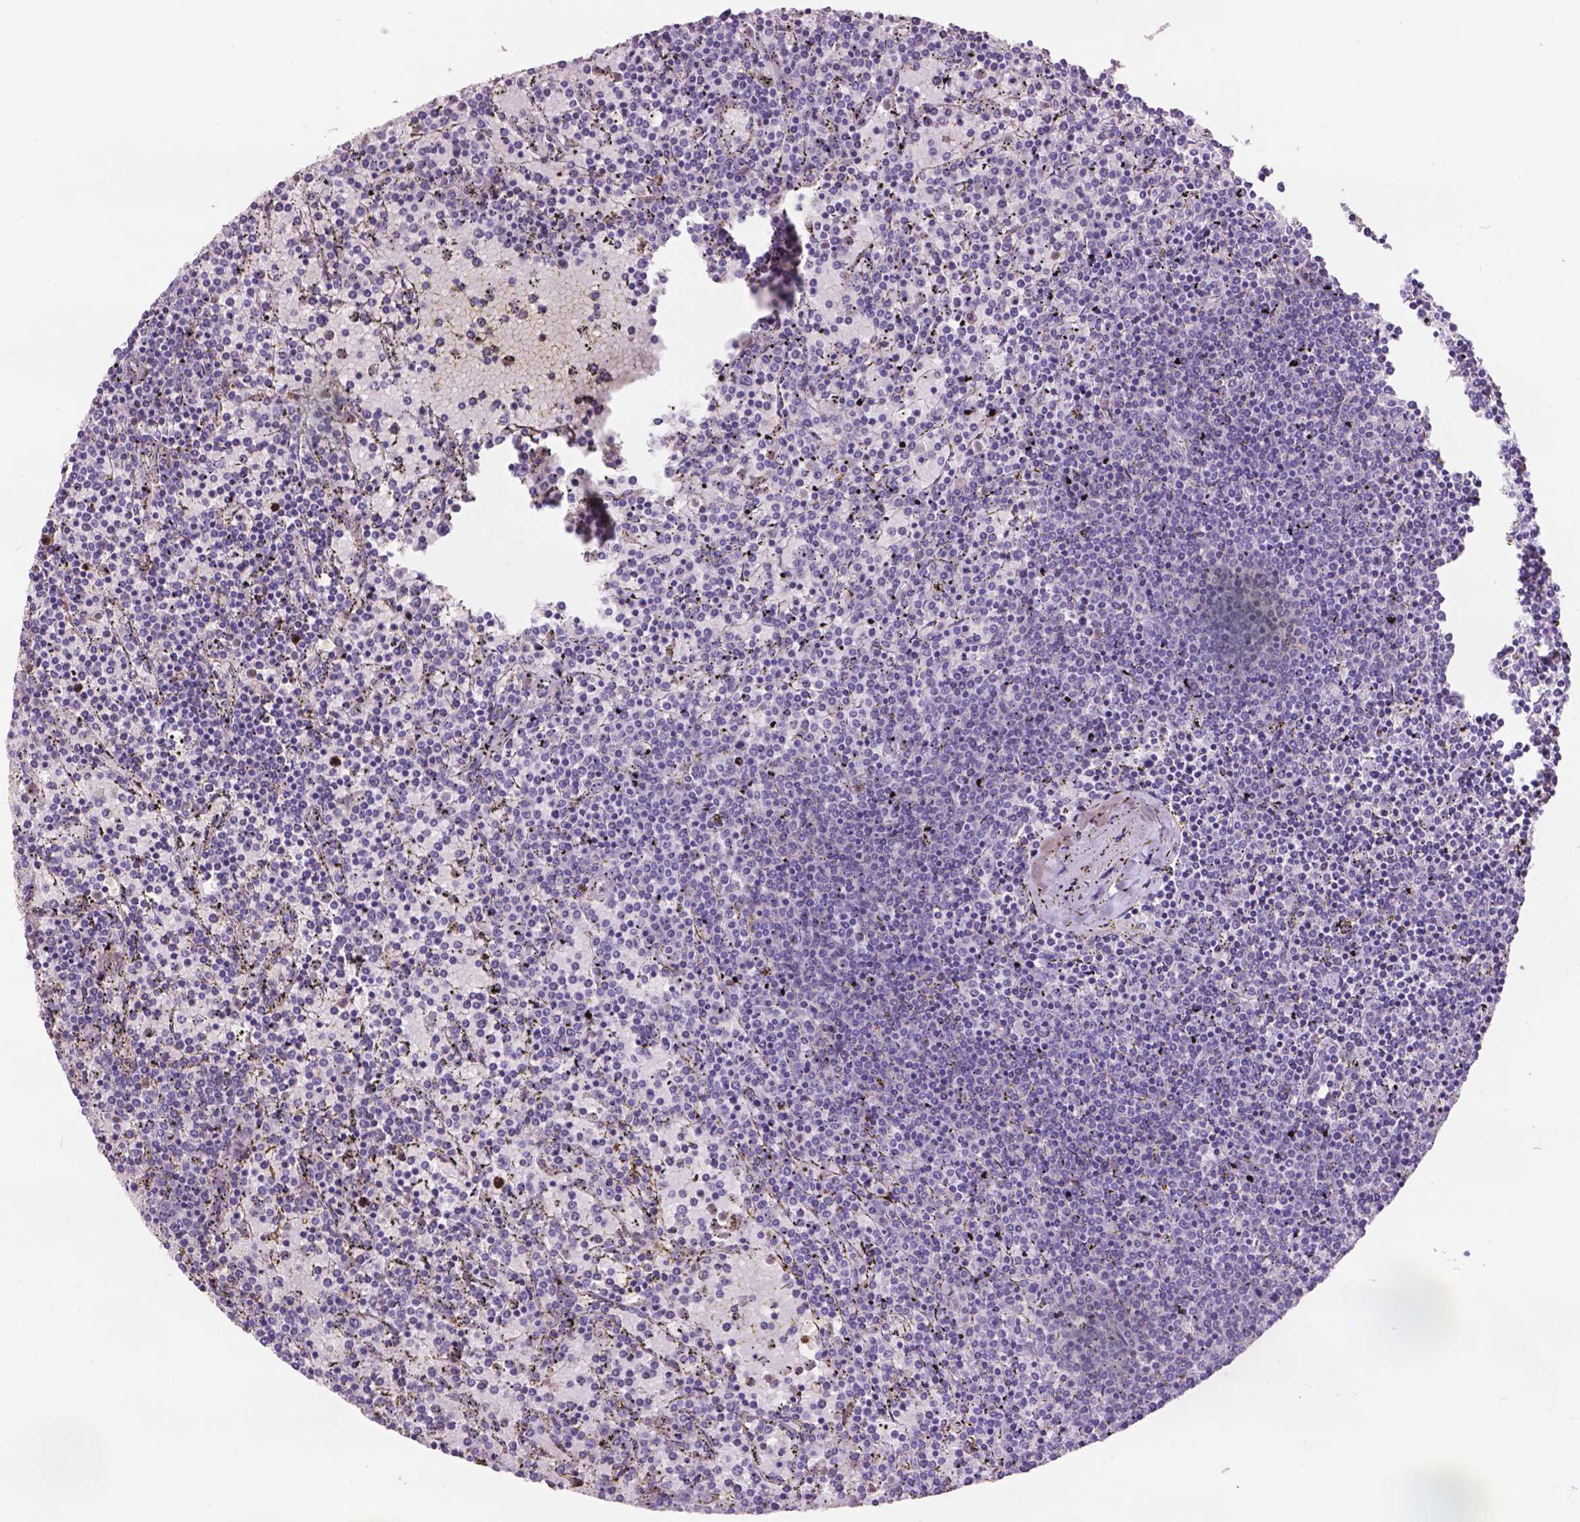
{"staining": {"intensity": "negative", "quantity": "none", "location": "none"}, "tissue": "lymphoma", "cell_type": "Tumor cells", "image_type": "cancer", "snomed": [{"axis": "morphology", "description": "Malignant lymphoma, non-Hodgkin's type, Low grade"}, {"axis": "topography", "description": "Spleen"}], "caption": "DAB immunohistochemical staining of human lymphoma reveals no significant expression in tumor cells.", "gene": "PLSCR1", "patient": {"sex": "female", "age": 77}}